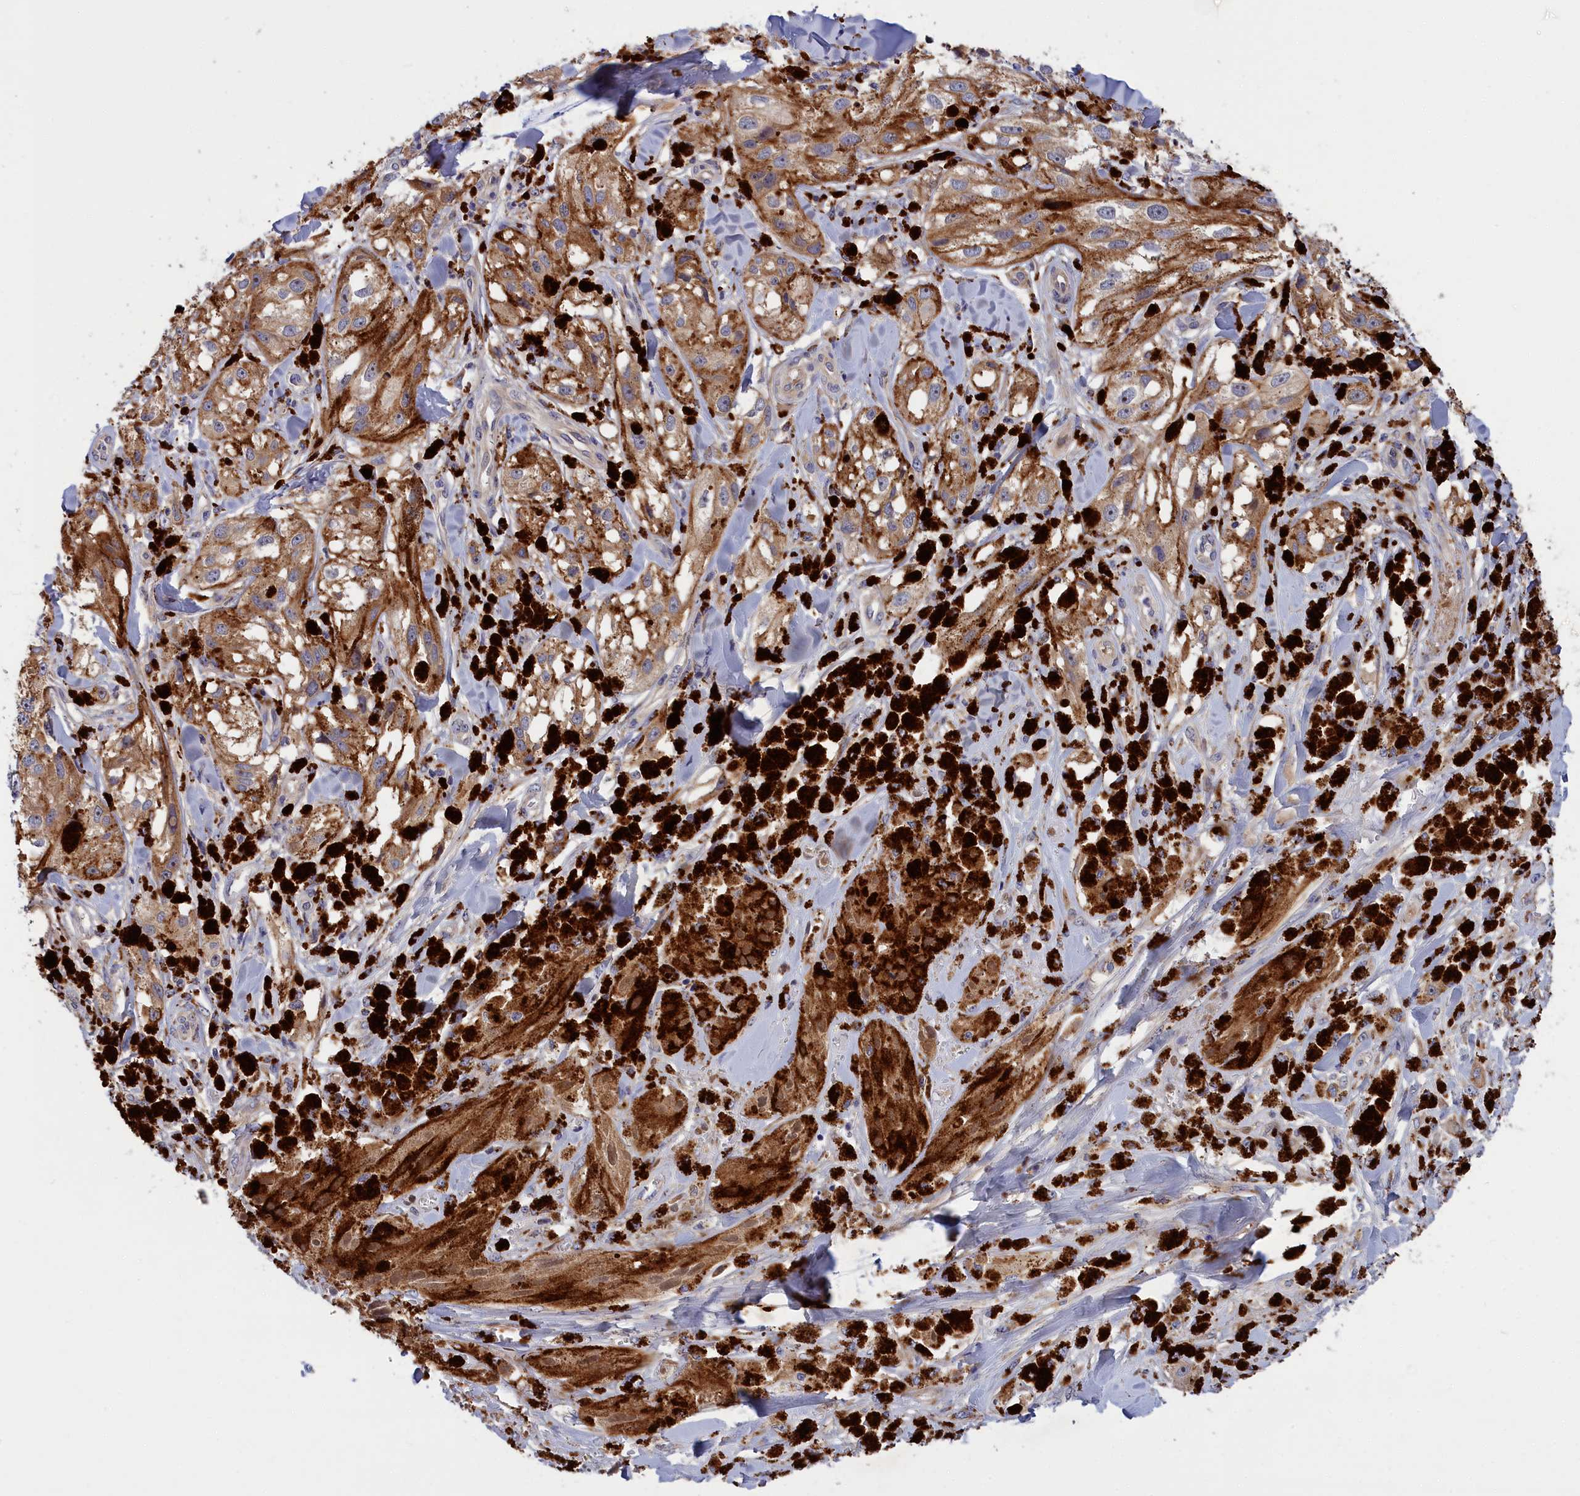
{"staining": {"intensity": "moderate", "quantity": ">75%", "location": "cytoplasmic/membranous"}, "tissue": "melanoma", "cell_type": "Tumor cells", "image_type": "cancer", "snomed": [{"axis": "morphology", "description": "Malignant melanoma, NOS"}, {"axis": "topography", "description": "Skin"}], "caption": "Immunohistochemistry (DAB (3,3'-diaminobenzidine)) staining of melanoma demonstrates moderate cytoplasmic/membranous protein expression in about >75% of tumor cells.", "gene": "CRACD", "patient": {"sex": "male", "age": 88}}